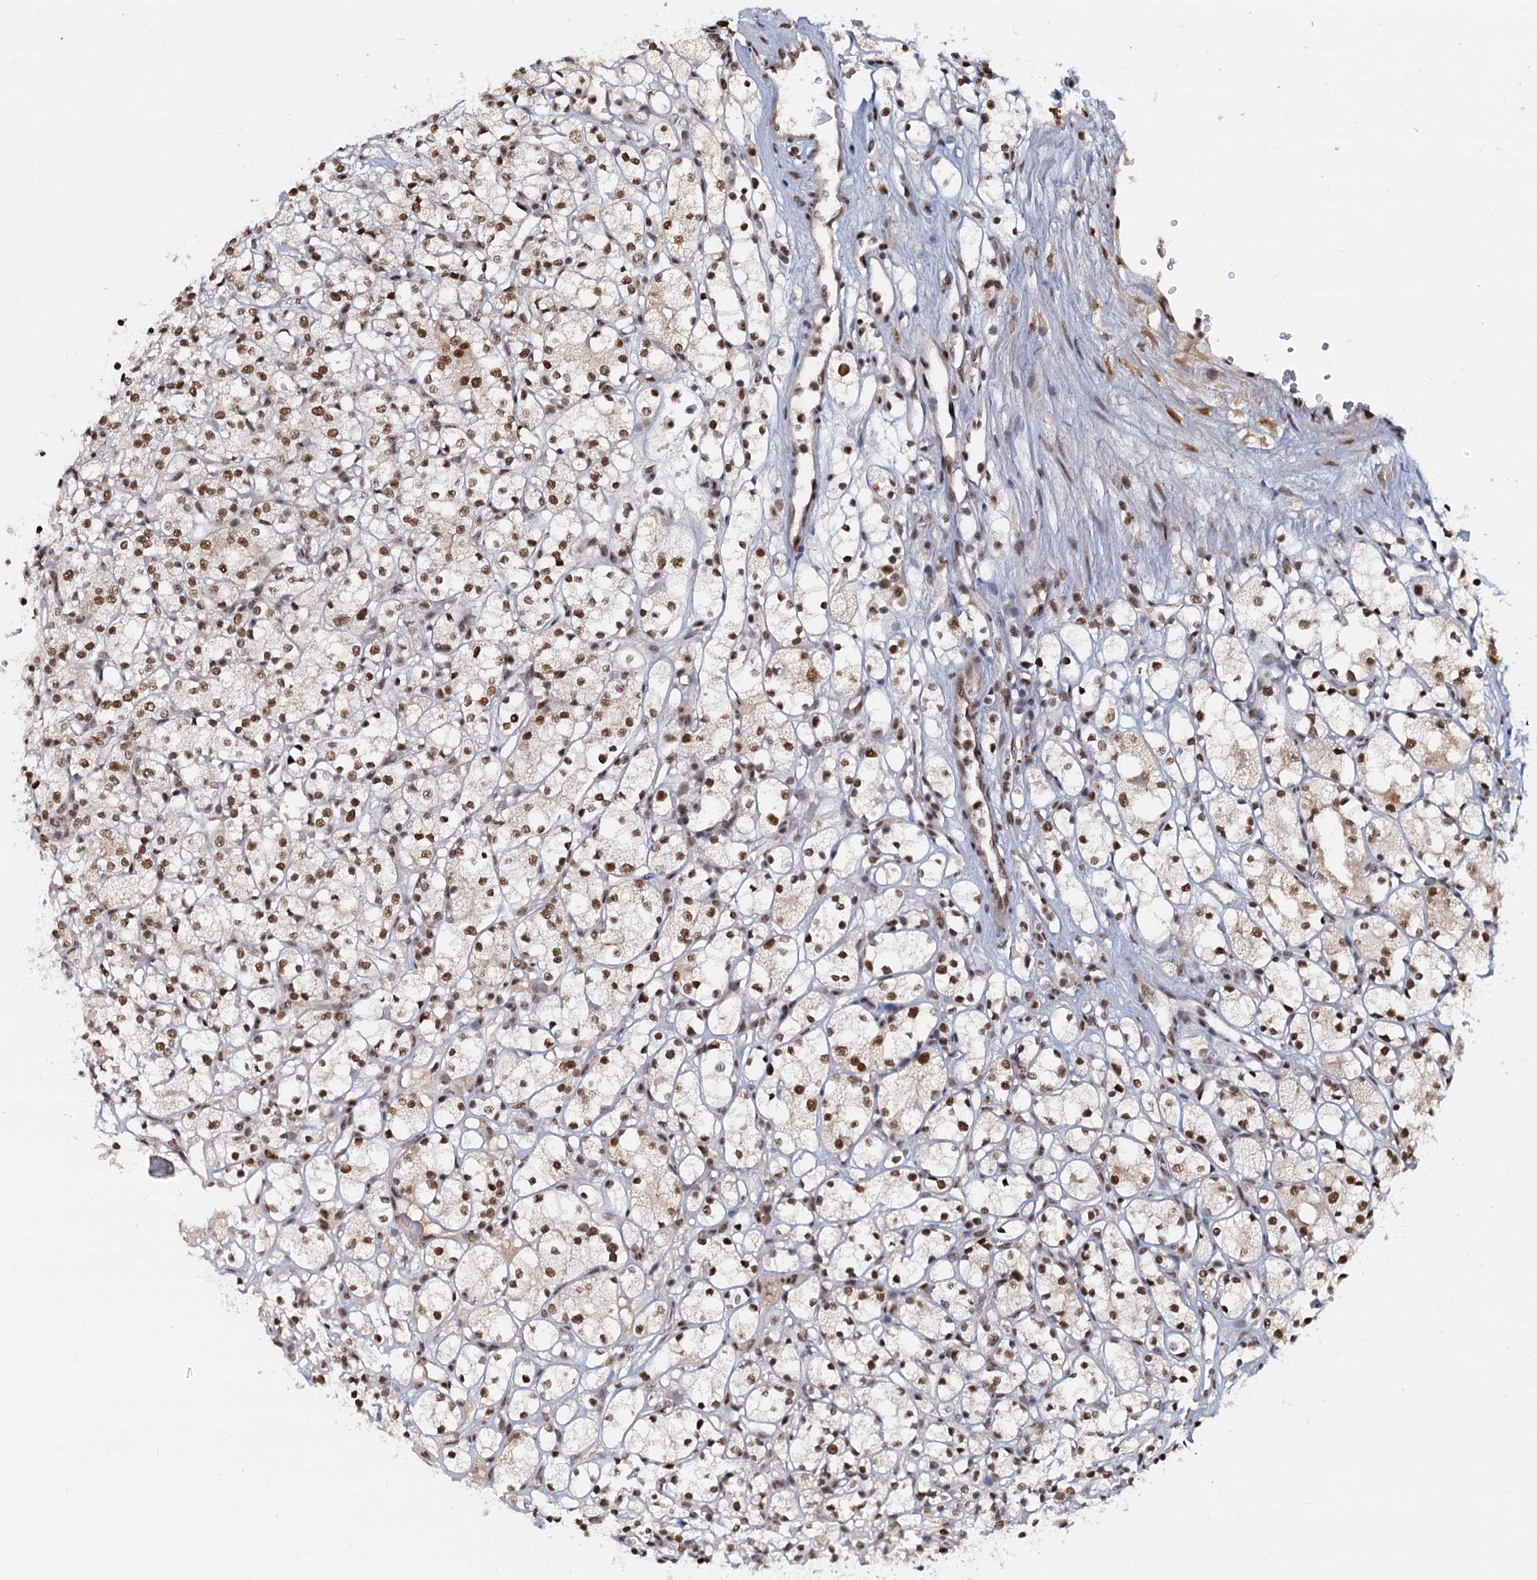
{"staining": {"intensity": "moderate", "quantity": ">75%", "location": "nuclear"}, "tissue": "renal cancer", "cell_type": "Tumor cells", "image_type": "cancer", "snomed": [{"axis": "morphology", "description": "Adenocarcinoma, NOS"}, {"axis": "topography", "description": "Kidney"}], "caption": "The histopathology image demonstrates a brown stain indicating the presence of a protein in the nuclear of tumor cells in renal adenocarcinoma.", "gene": "WBP4", "patient": {"sex": "male", "age": 77}}